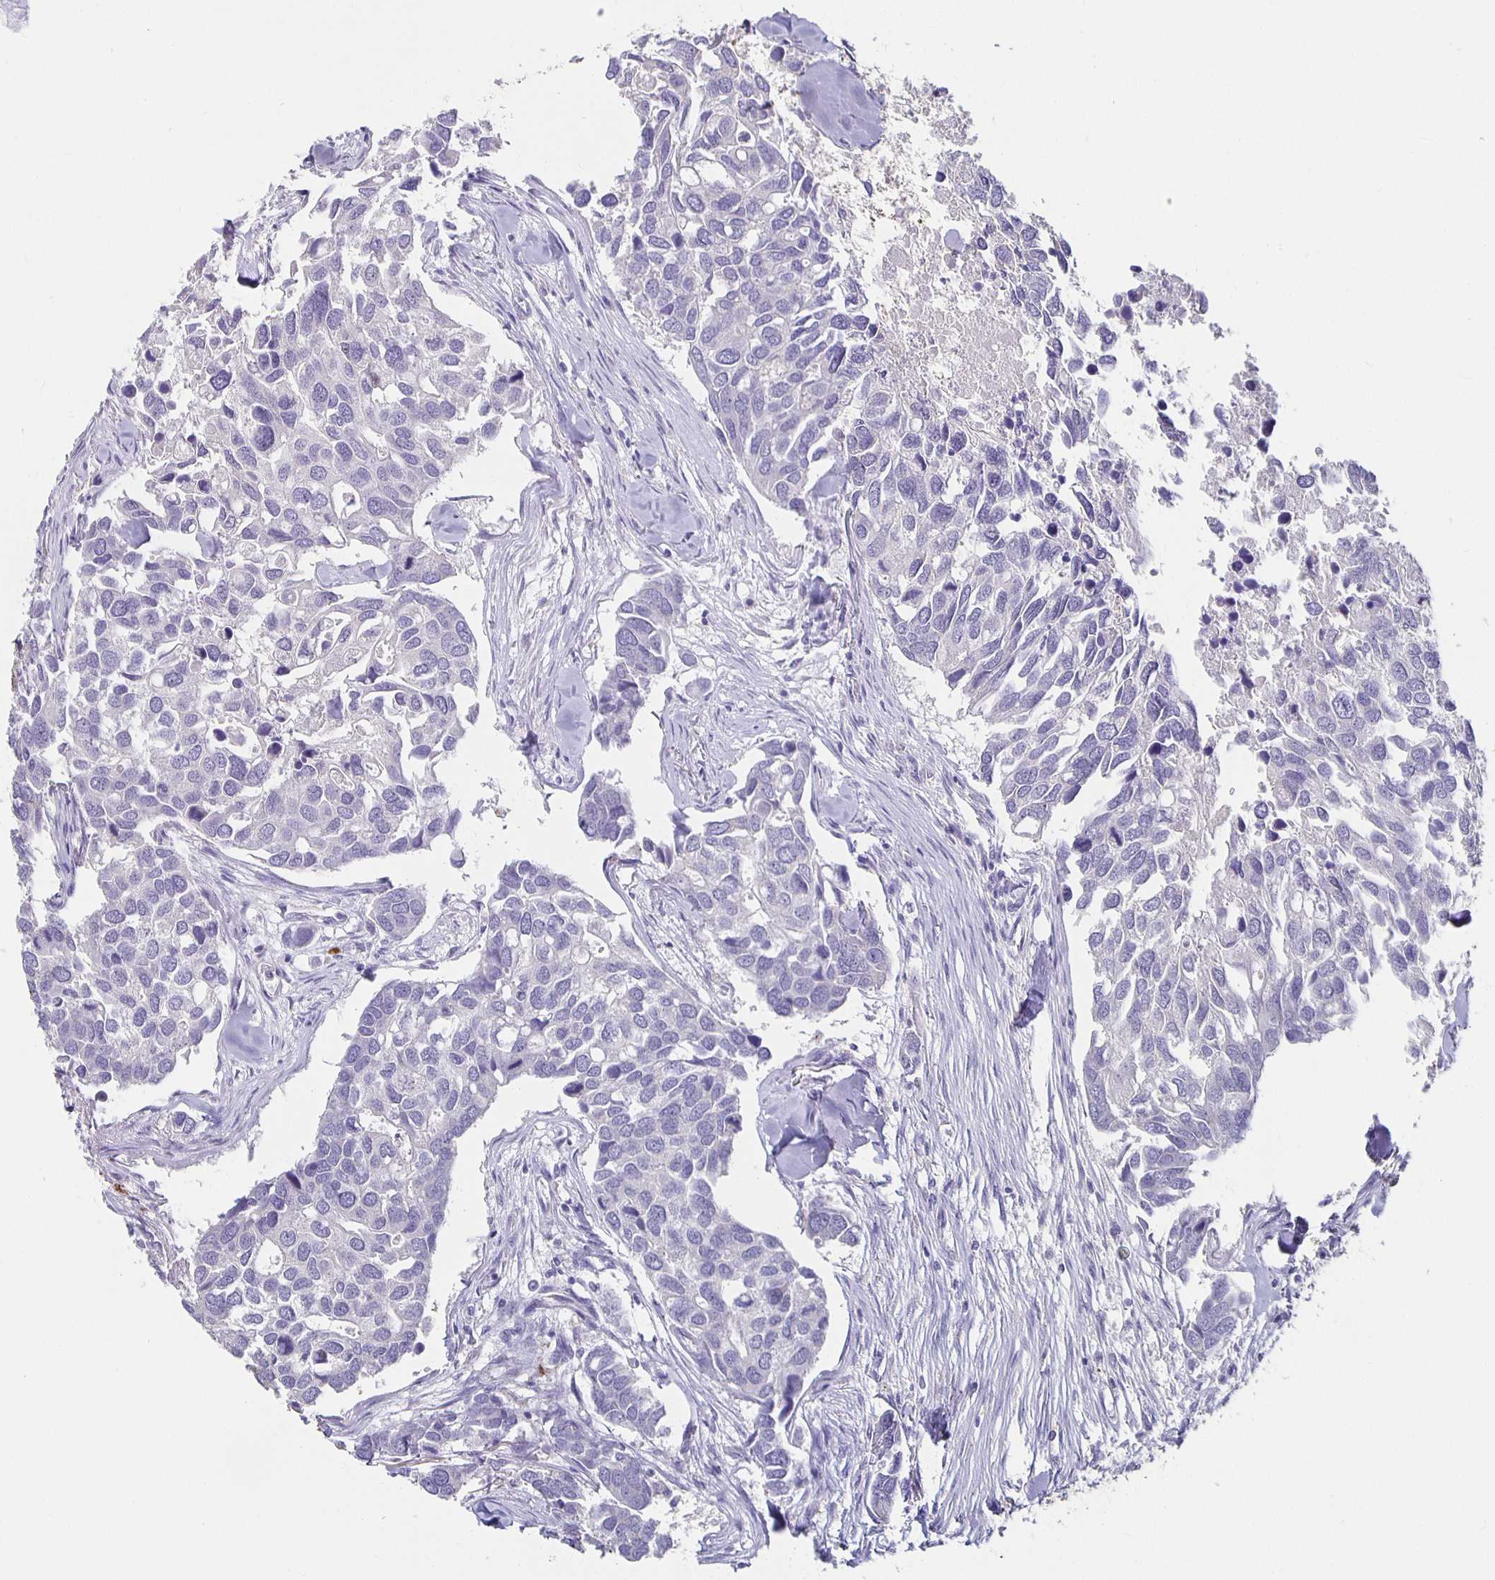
{"staining": {"intensity": "negative", "quantity": "none", "location": "none"}, "tissue": "breast cancer", "cell_type": "Tumor cells", "image_type": "cancer", "snomed": [{"axis": "morphology", "description": "Duct carcinoma"}, {"axis": "topography", "description": "Breast"}], "caption": "Tumor cells show no significant protein expression in breast cancer (invasive ductal carcinoma).", "gene": "GPX4", "patient": {"sex": "female", "age": 83}}